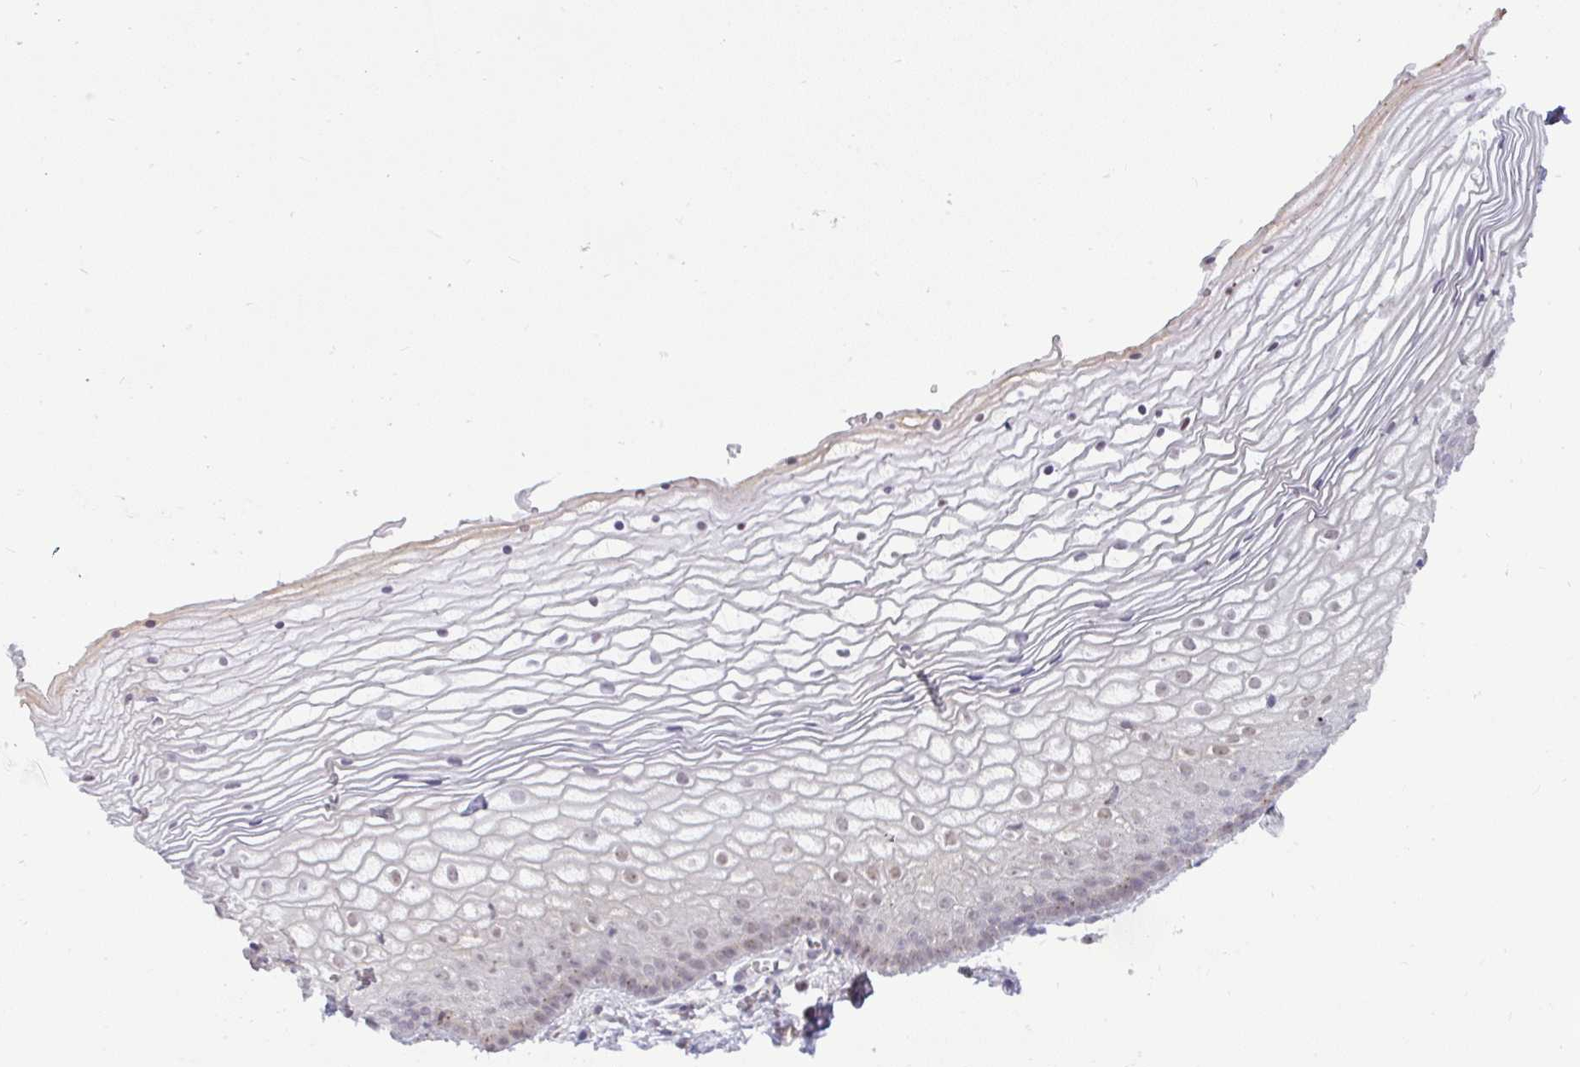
{"staining": {"intensity": "weak", "quantity": "25%-75%", "location": "nuclear"}, "tissue": "vagina", "cell_type": "Squamous epithelial cells", "image_type": "normal", "snomed": [{"axis": "morphology", "description": "Normal tissue, NOS"}, {"axis": "topography", "description": "Vagina"}], "caption": "Immunohistochemistry (IHC) (DAB) staining of normal vagina shows weak nuclear protein expression in about 25%-75% of squamous epithelial cells. The staining is performed using DAB brown chromogen to label protein expression. The nuclei are counter-stained blue using hematoxylin.", "gene": "DZIP1", "patient": {"sex": "female", "age": 56}}